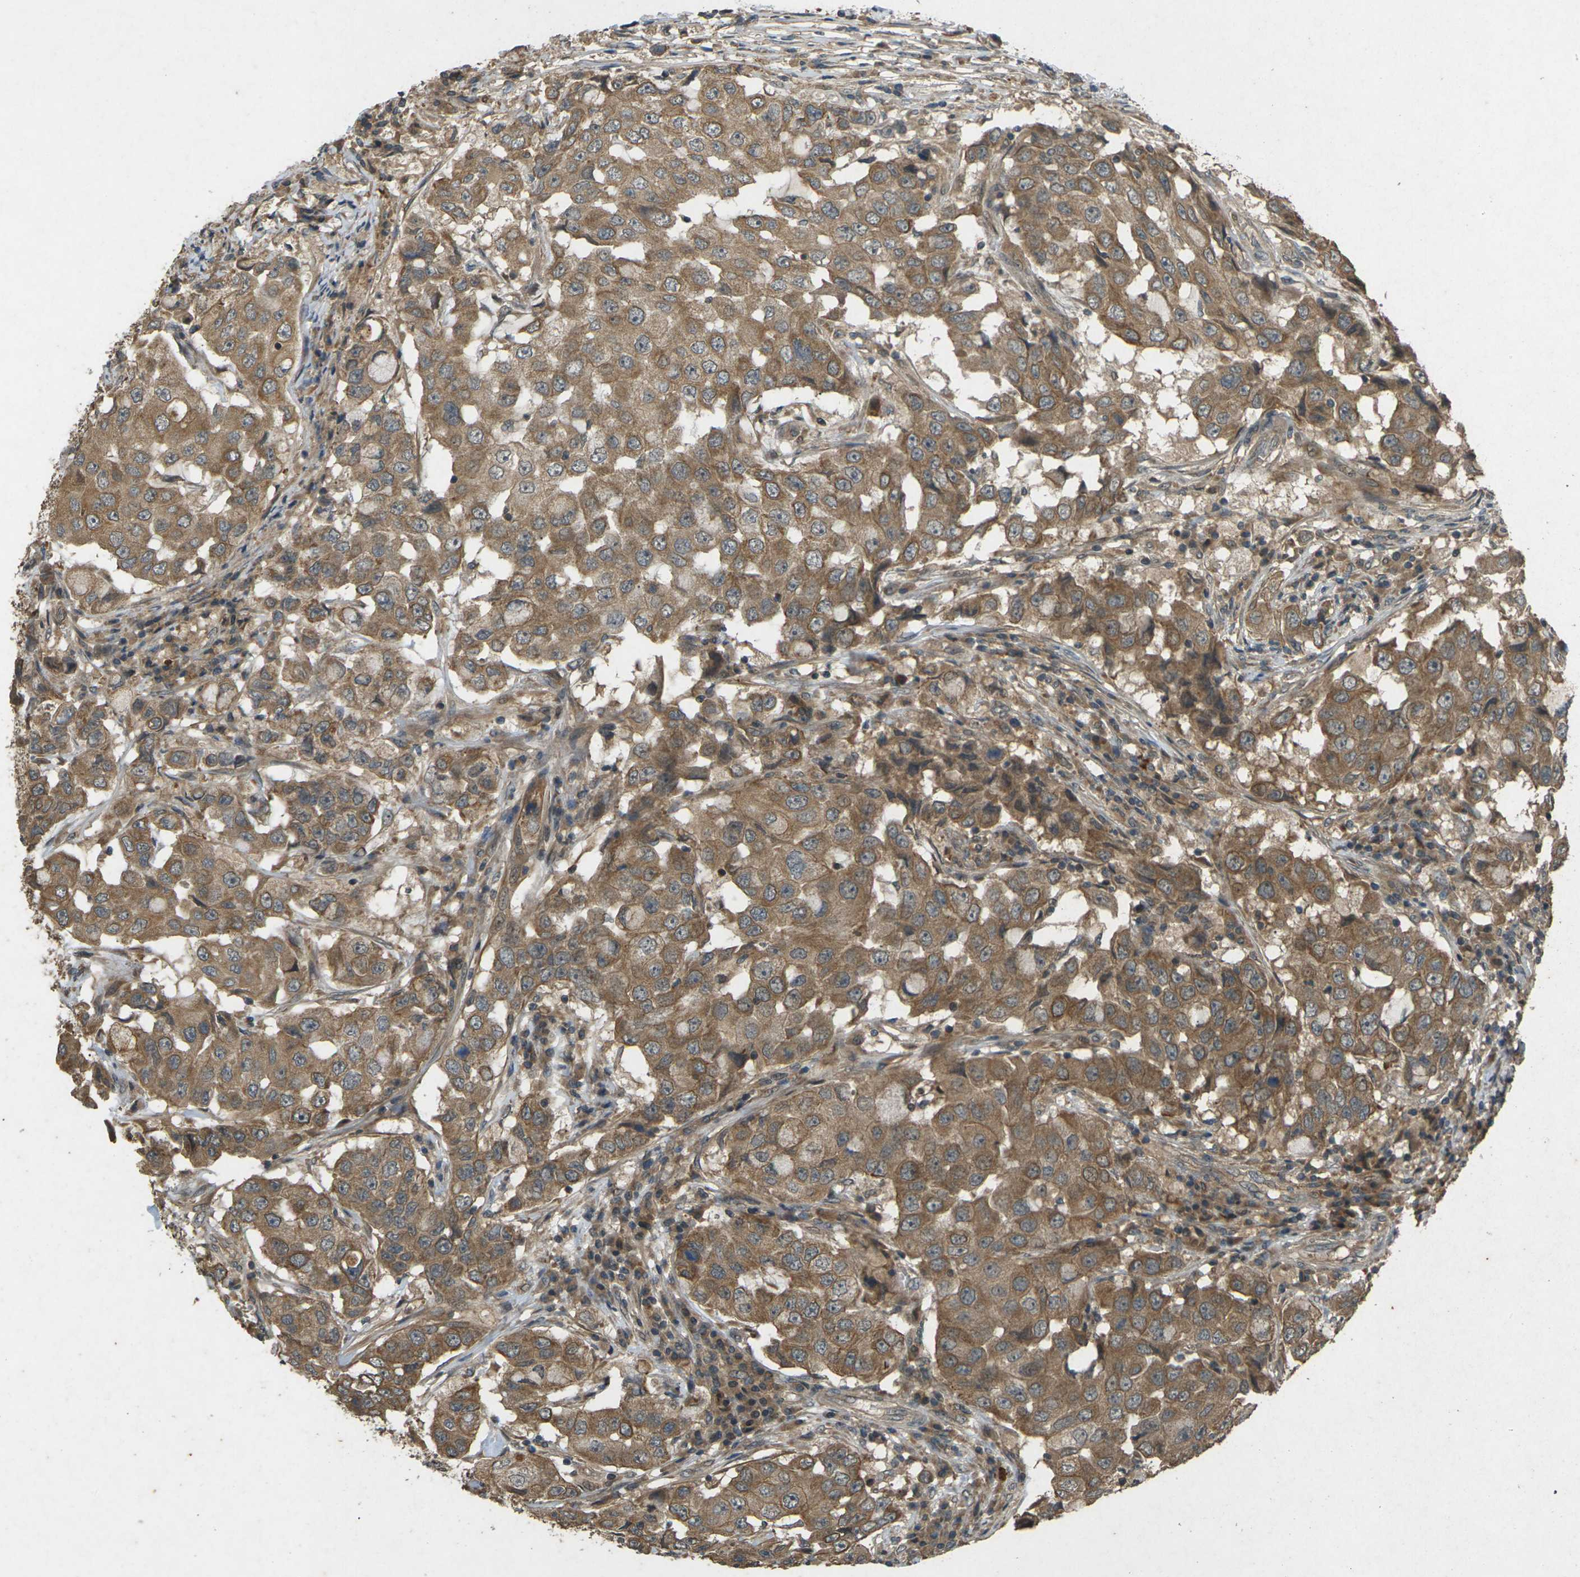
{"staining": {"intensity": "moderate", "quantity": ">75%", "location": "cytoplasmic/membranous"}, "tissue": "breast cancer", "cell_type": "Tumor cells", "image_type": "cancer", "snomed": [{"axis": "morphology", "description": "Duct carcinoma"}, {"axis": "topography", "description": "Breast"}], "caption": "Breast cancer (infiltrating ductal carcinoma) tissue reveals moderate cytoplasmic/membranous staining in about >75% of tumor cells, visualized by immunohistochemistry.", "gene": "TAP1", "patient": {"sex": "female", "age": 27}}